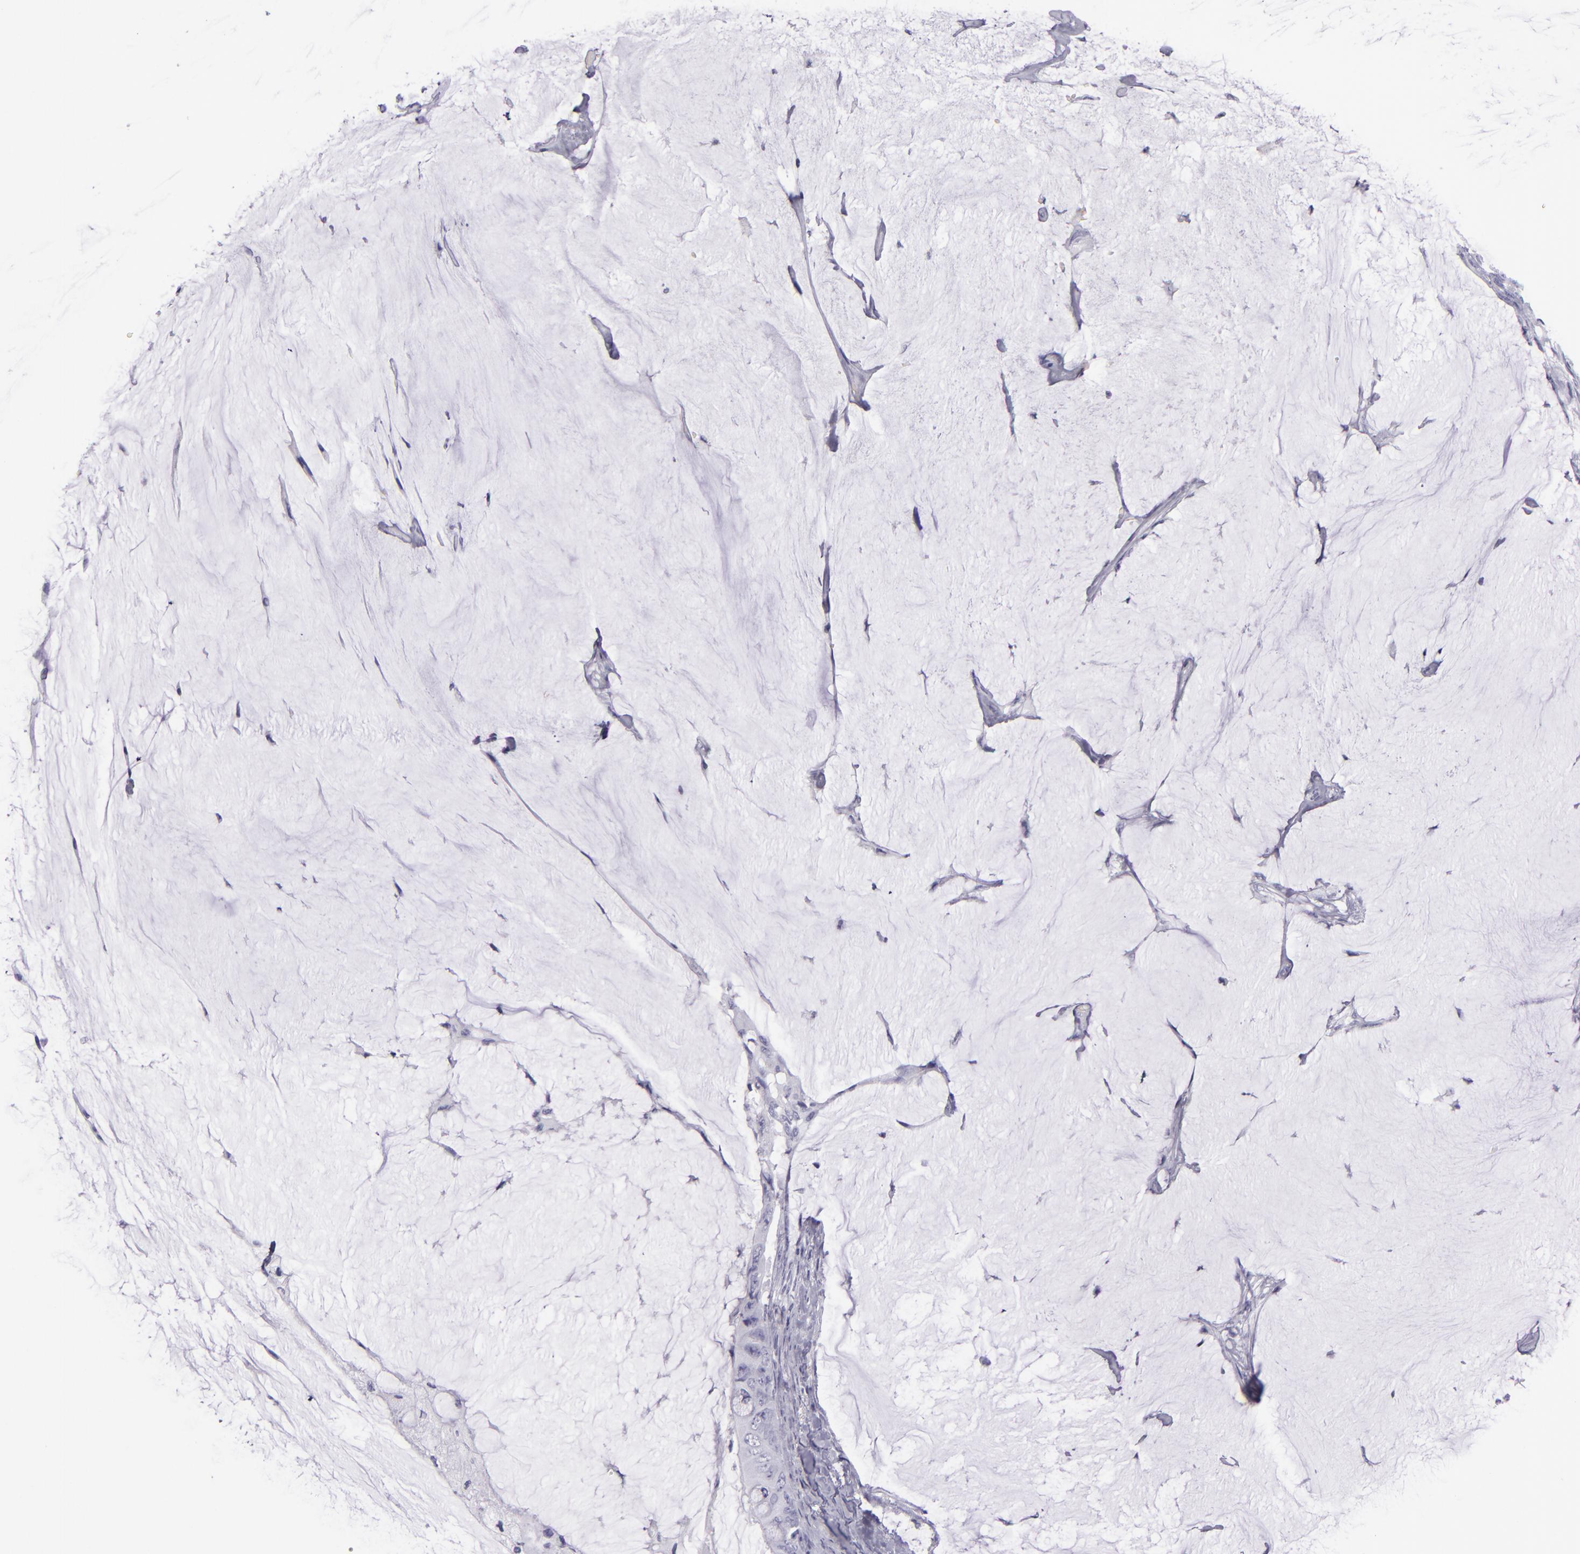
{"staining": {"intensity": "negative", "quantity": "none", "location": "none"}, "tissue": "colorectal cancer", "cell_type": "Tumor cells", "image_type": "cancer", "snomed": [{"axis": "morphology", "description": "Normal tissue, NOS"}, {"axis": "morphology", "description": "Adenocarcinoma, NOS"}, {"axis": "topography", "description": "Rectum"}, {"axis": "topography", "description": "Peripheral nerve tissue"}], "caption": "Immunohistochemistry image of human colorectal cancer (adenocarcinoma) stained for a protein (brown), which displays no expression in tumor cells.", "gene": "CR2", "patient": {"sex": "female", "age": 77}}